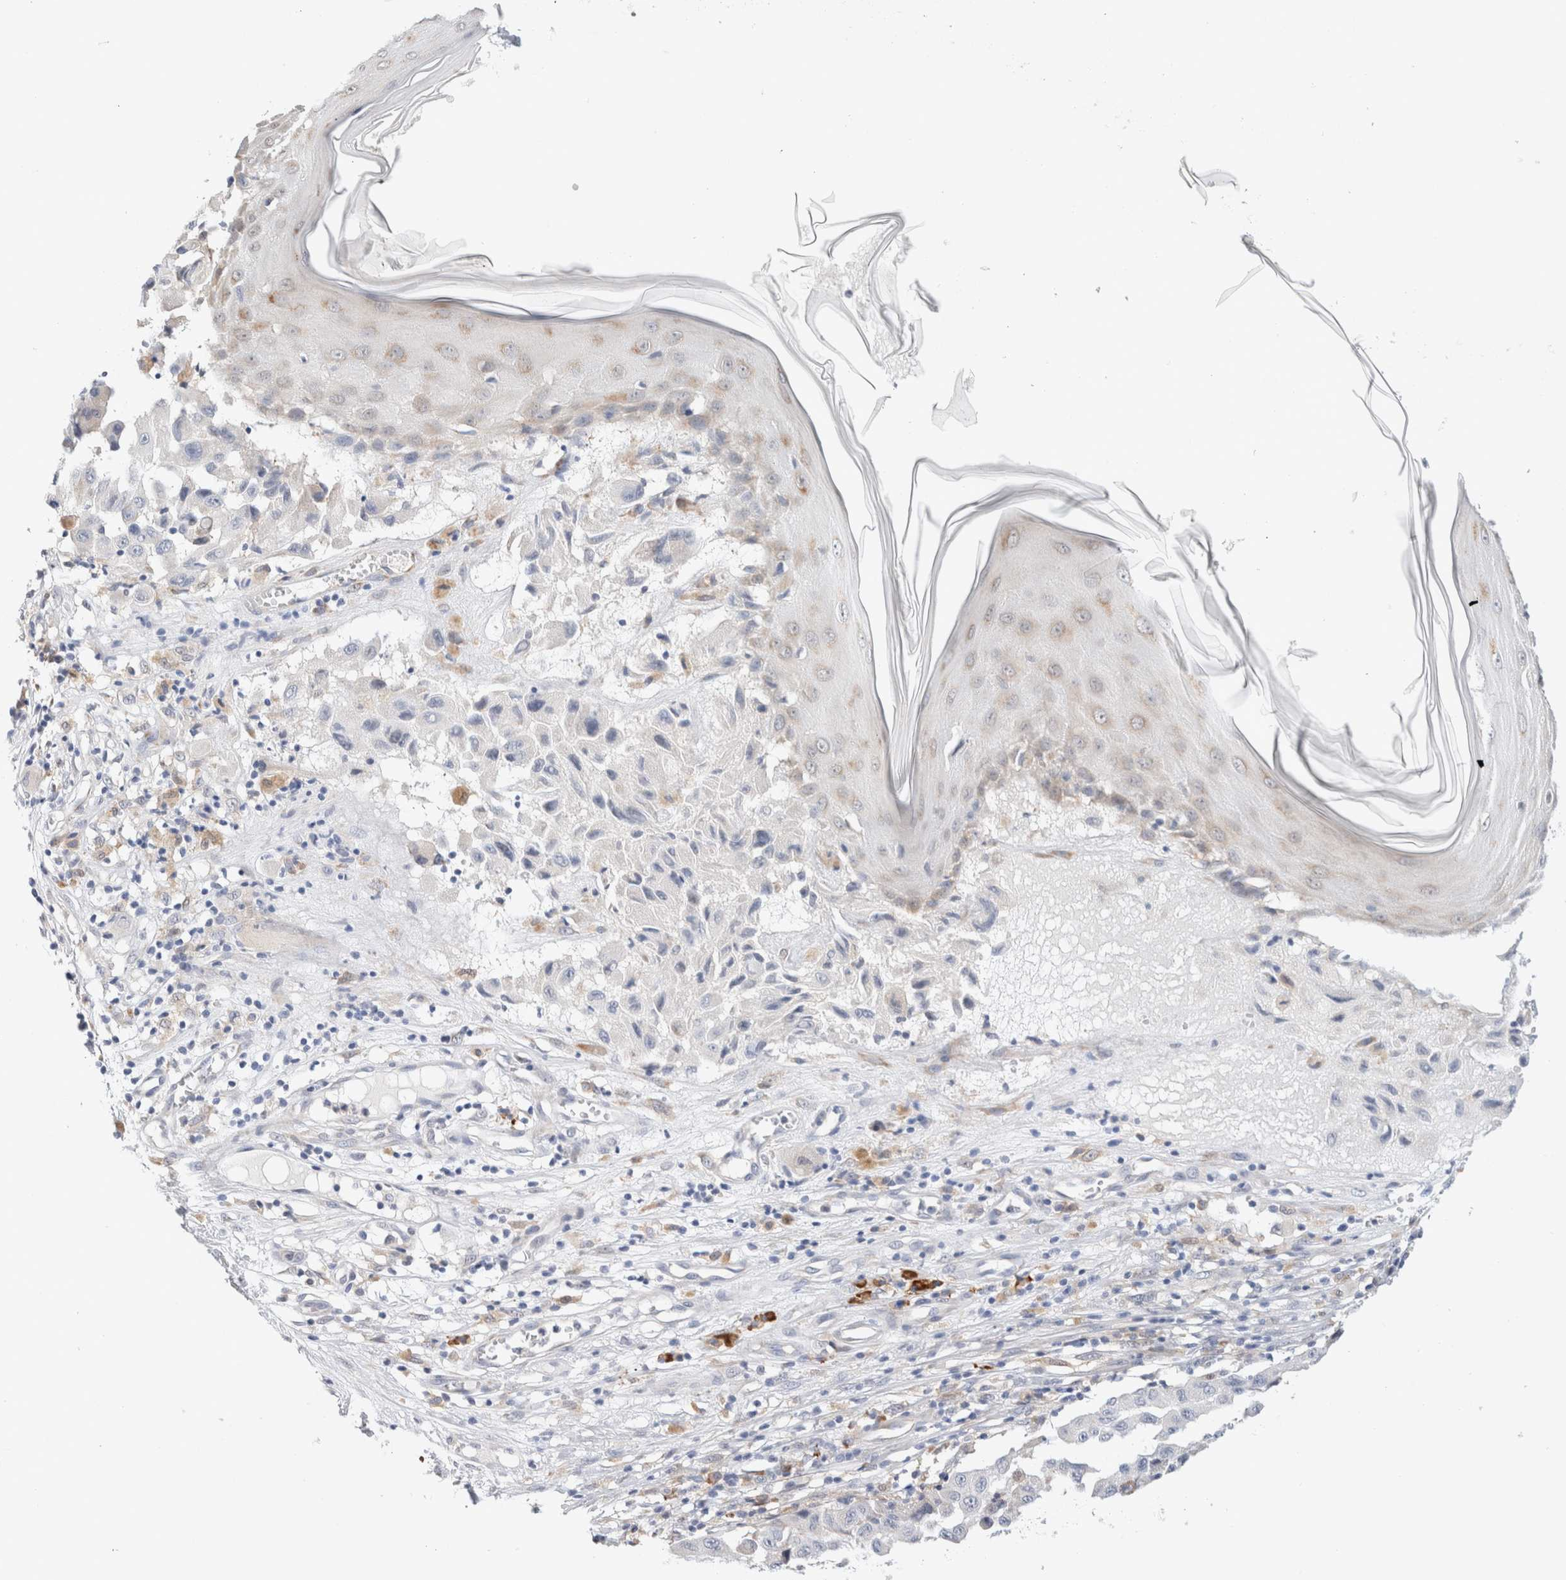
{"staining": {"intensity": "negative", "quantity": "none", "location": "none"}, "tissue": "melanoma", "cell_type": "Tumor cells", "image_type": "cancer", "snomed": [{"axis": "morphology", "description": "Malignant melanoma, NOS"}, {"axis": "topography", "description": "Skin"}], "caption": "Tumor cells show no significant expression in malignant melanoma. (Brightfield microscopy of DAB (3,3'-diaminobenzidine) immunohistochemistry (IHC) at high magnification).", "gene": "GADD45G", "patient": {"sex": "male", "age": 30}}